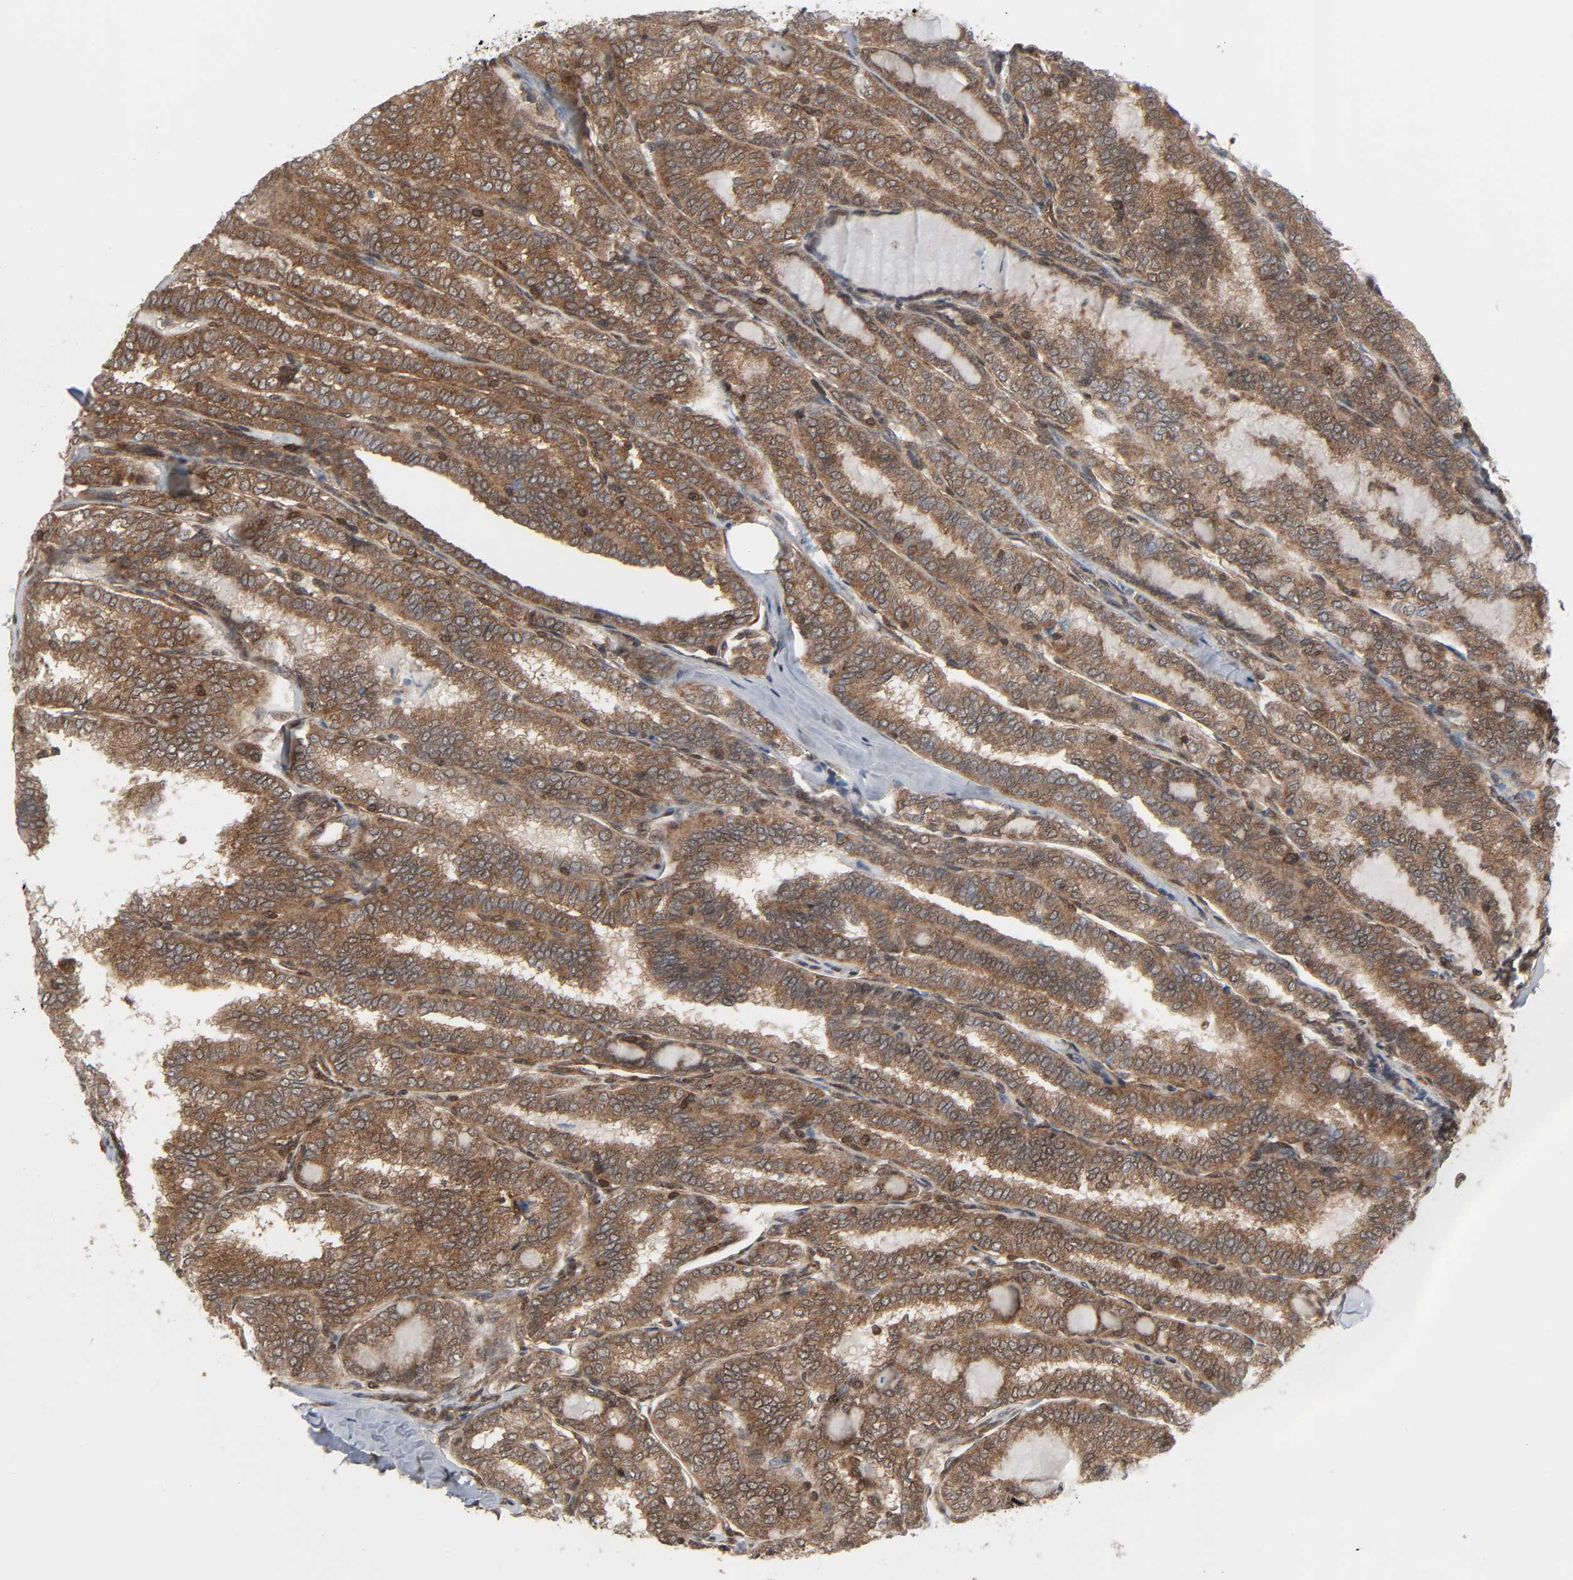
{"staining": {"intensity": "moderate", "quantity": ">75%", "location": "cytoplasmic/membranous"}, "tissue": "thyroid cancer", "cell_type": "Tumor cells", "image_type": "cancer", "snomed": [{"axis": "morphology", "description": "Papillary adenocarcinoma, NOS"}, {"axis": "topography", "description": "Thyroid gland"}], "caption": "Human papillary adenocarcinoma (thyroid) stained with a brown dye shows moderate cytoplasmic/membranous positive staining in about >75% of tumor cells.", "gene": "GSK3A", "patient": {"sex": "female", "age": 30}}